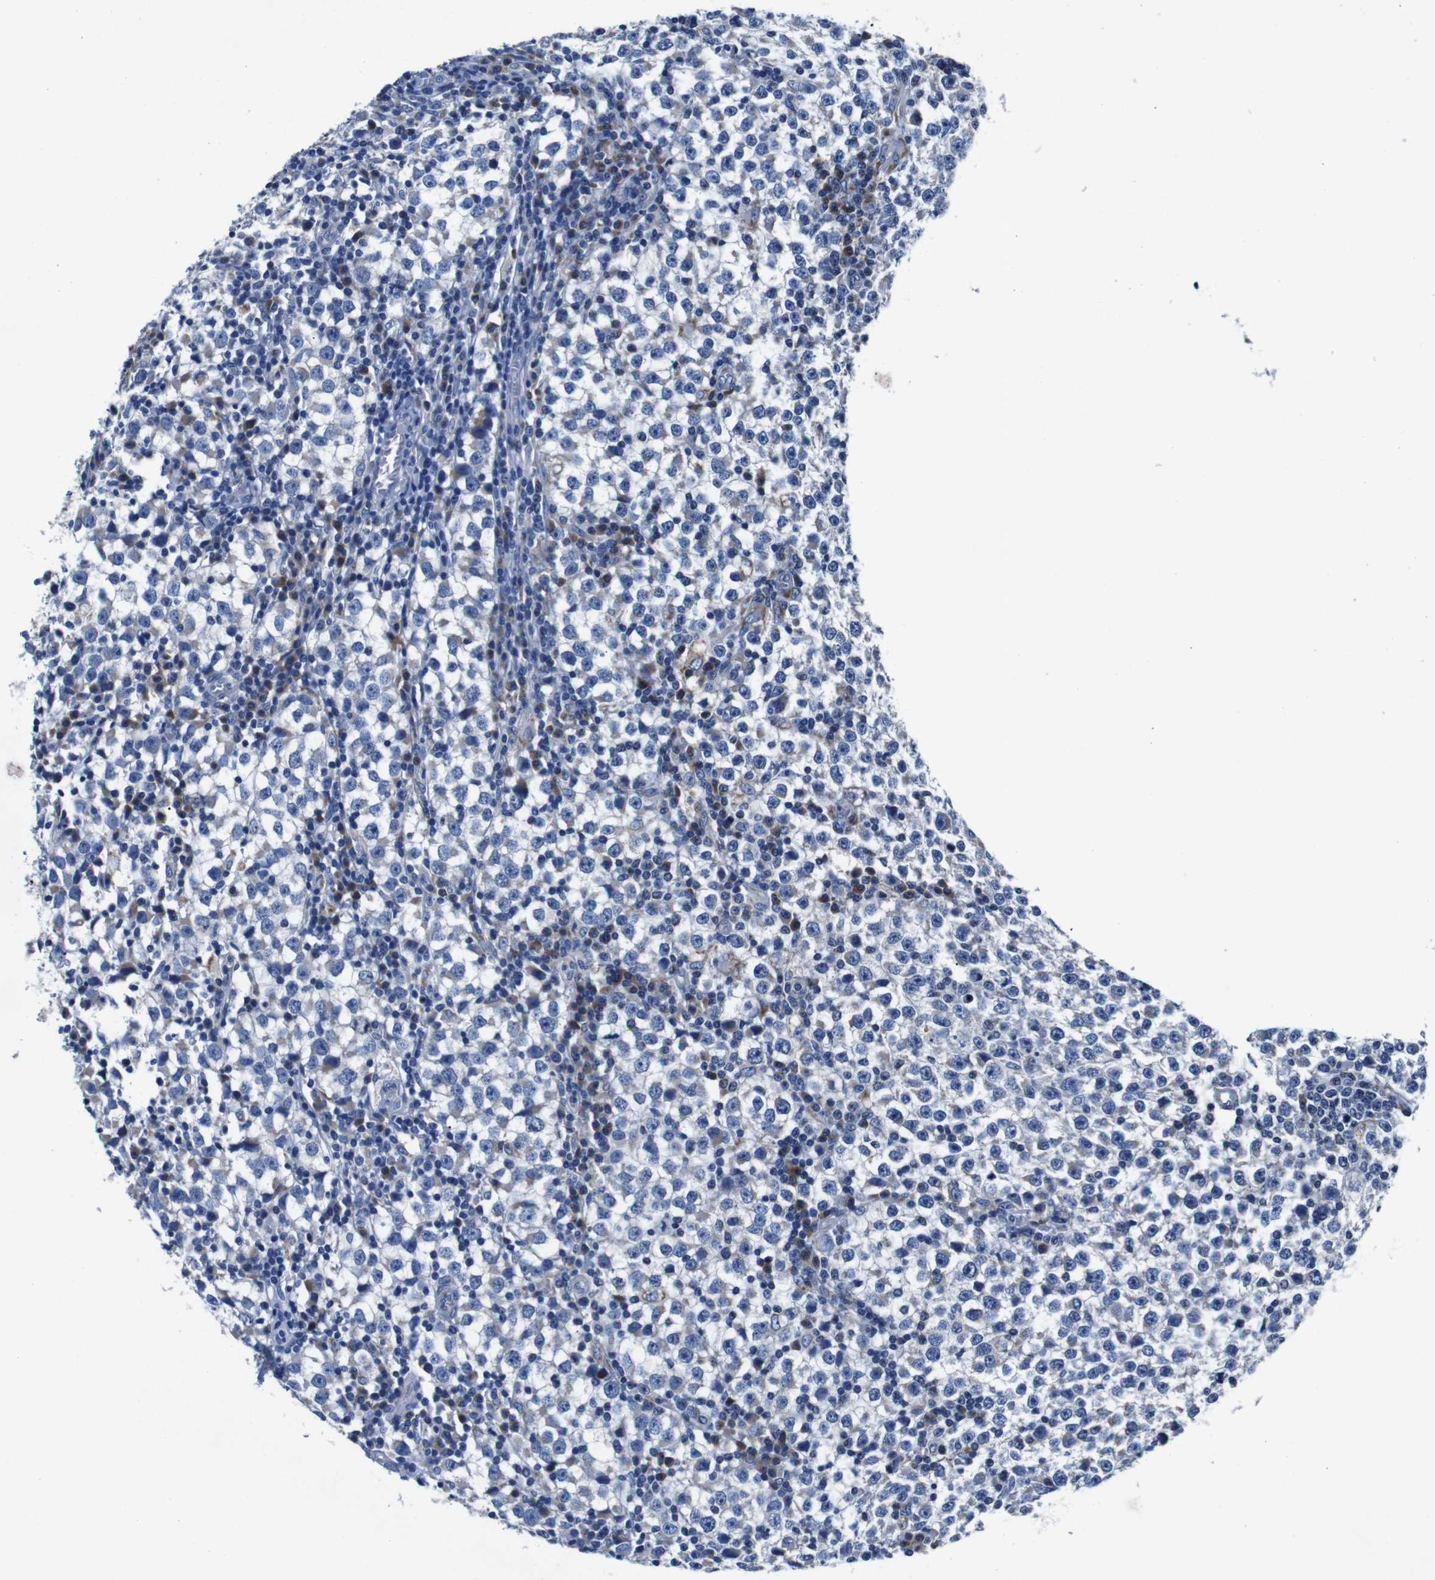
{"staining": {"intensity": "negative", "quantity": "none", "location": "none"}, "tissue": "testis cancer", "cell_type": "Tumor cells", "image_type": "cancer", "snomed": [{"axis": "morphology", "description": "Seminoma, NOS"}, {"axis": "topography", "description": "Testis"}], "caption": "Immunohistochemistry photomicrograph of testis cancer stained for a protein (brown), which shows no expression in tumor cells.", "gene": "SNX19", "patient": {"sex": "male", "age": 65}}